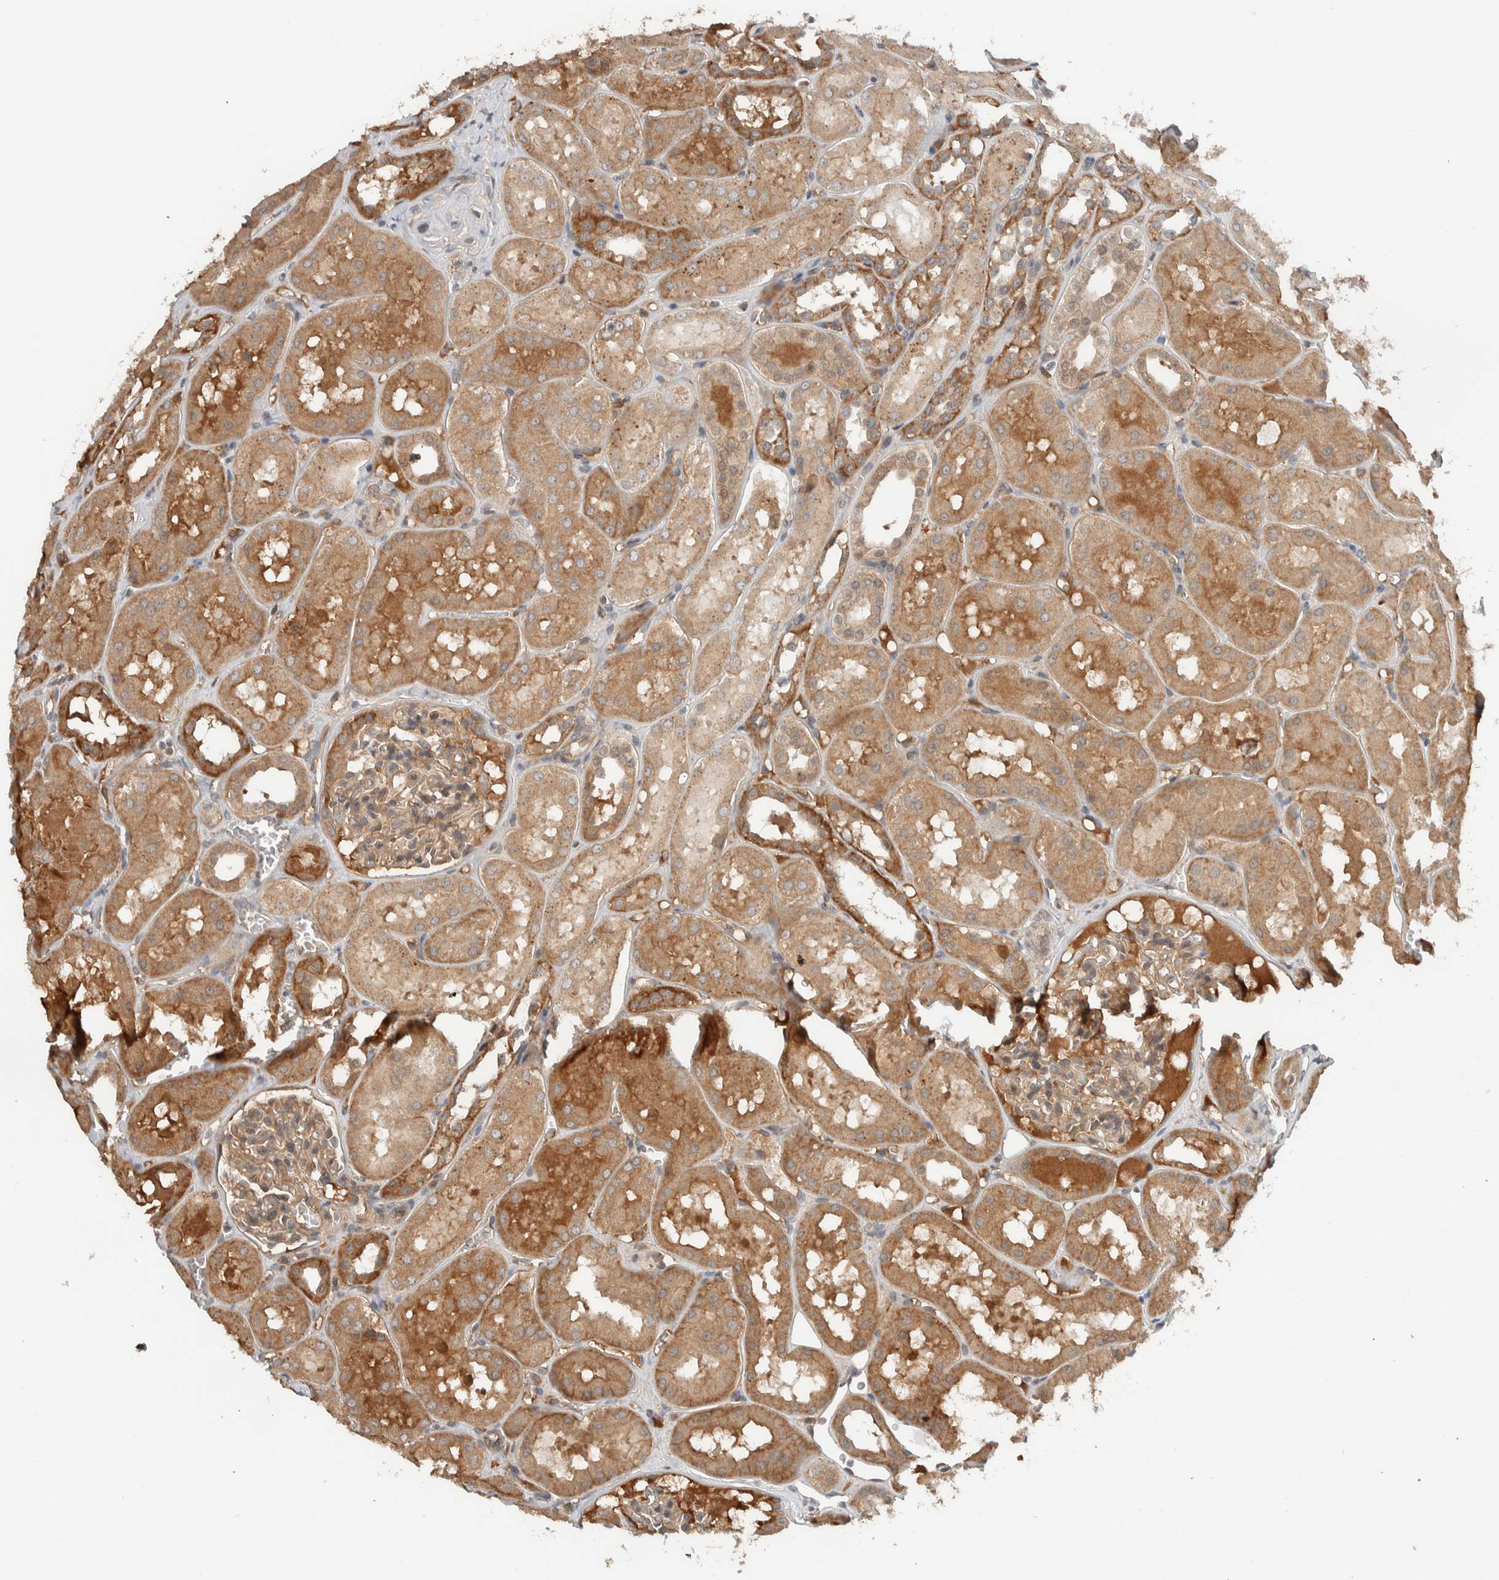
{"staining": {"intensity": "moderate", "quantity": ">75%", "location": "cytoplasmic/membranous"}, "tissue": "kidney", "cell_type": "Cells in glomeruli", "image_type": "normal", "snomed": [{"axis": "morphology", "description": "Normal tissue, NOS"}, {"axis": "topography", "description": "Kidney"}, {"axis": "topography", "description": "Urinary bladder"}], "caption": "The micrograph demonstrates immunohistochemical staining of normal kidney. There is moderate cytoplasmic/membranous positivity is seen in approximately >75% of cells in glomeruli. (Stains: DAB (3,3'-diaminobenzidine) in brown, nuclei in blue, Microscopy: brightfield microscopy at high magnification).", "gene": "ARMC7", "patient": {"sex": "male", "age": 16}}